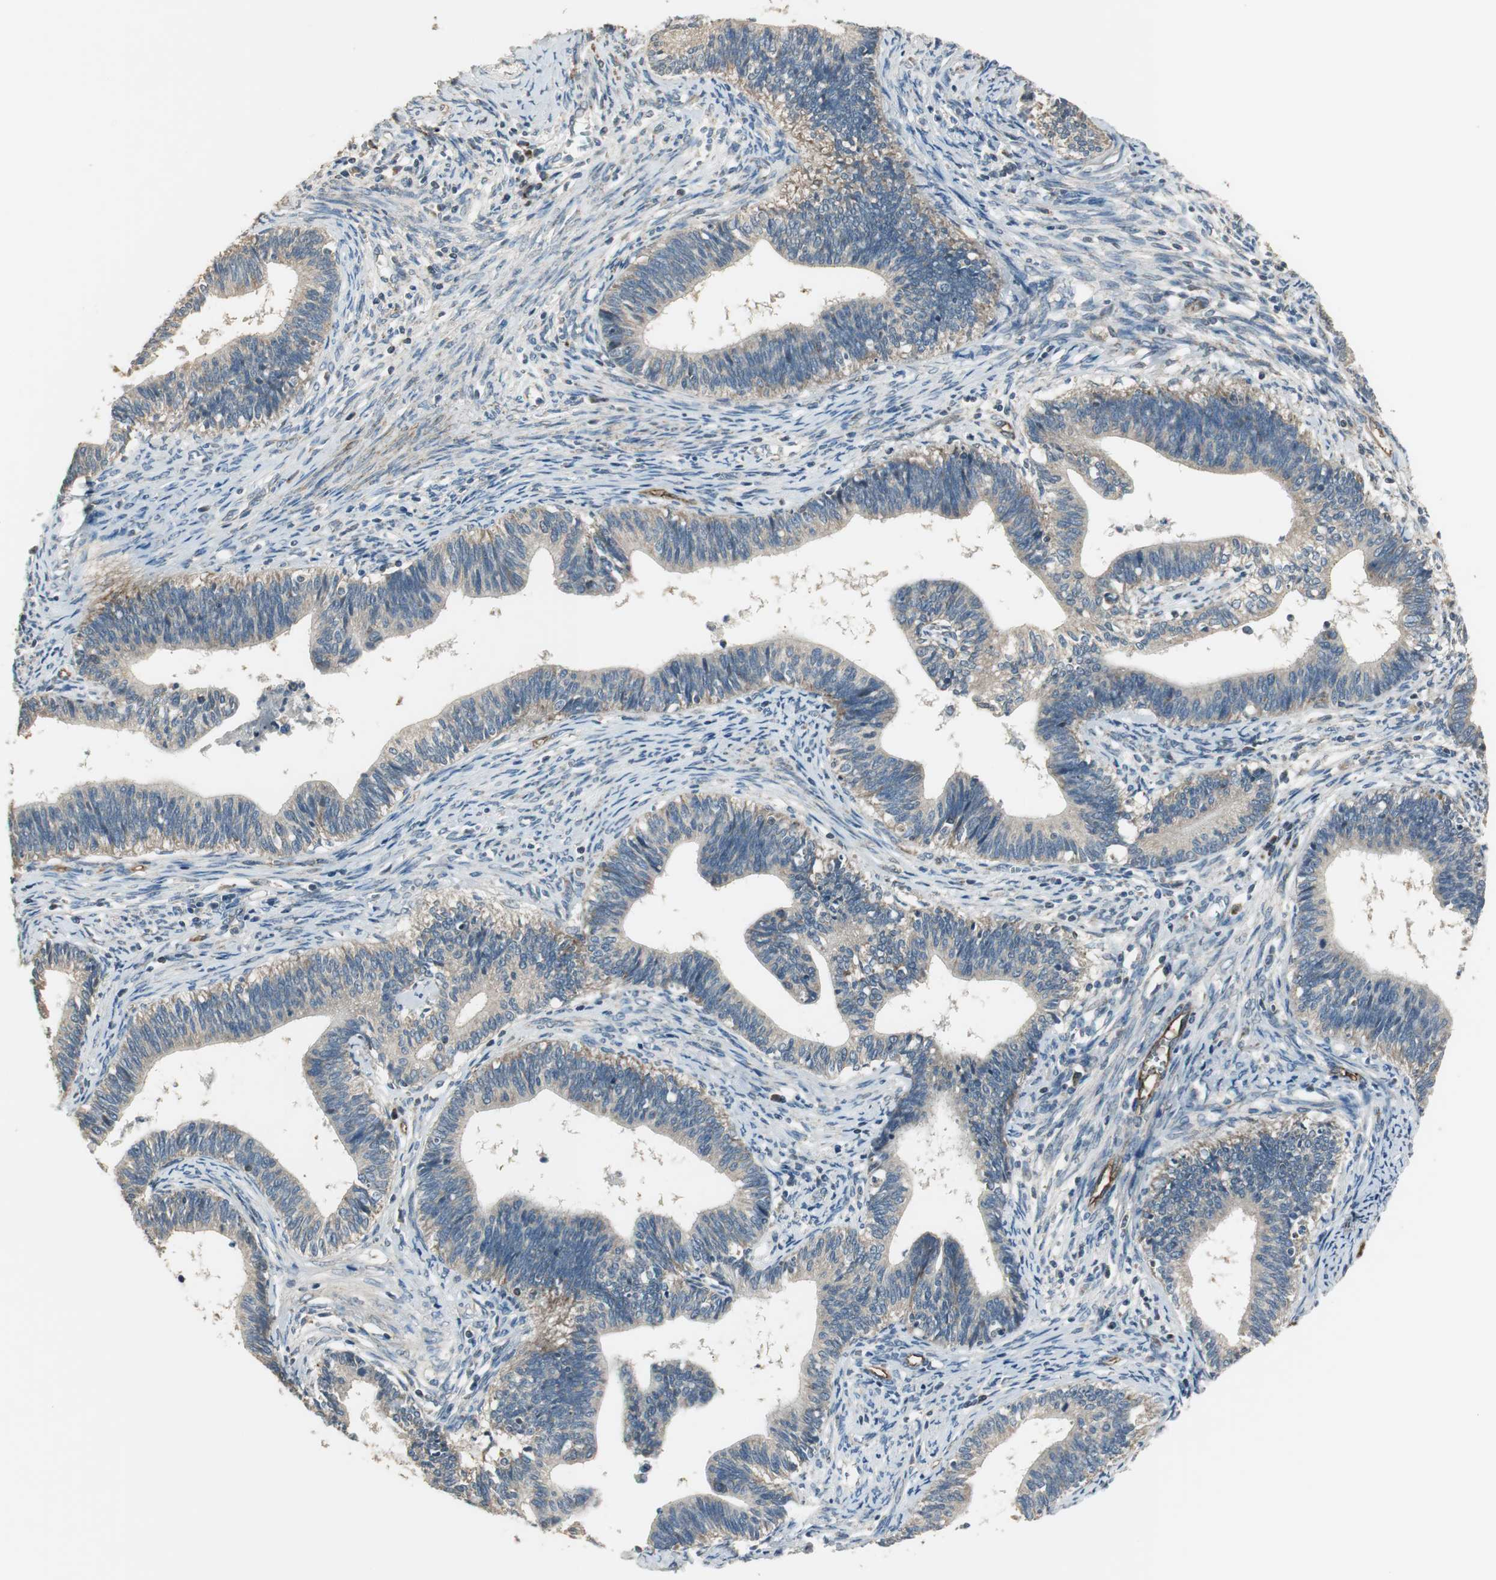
{"staining": {"intensity": "weak", "quantity": ">75%", "location": "cytoplasmic/membranous"}, "tissue": "cervical cancer", "cell_type": "Tumor cells", "image_type": "cancer", "snomed": [{"axis": "morphology", "description": "Adenocarcinoma, NOS"}, {"axis": "topography", "description": "Cervix"}], "caption": "An immunohistochemistry image of neoplastic tissue is shown. Protein staining in brown labels weak cytoplasmic/membranous positivity in adenocarcinoma (cervical) within tumor cells.", "gene": "MSTO1", "patient": {"sex": "female", "age": 44}}